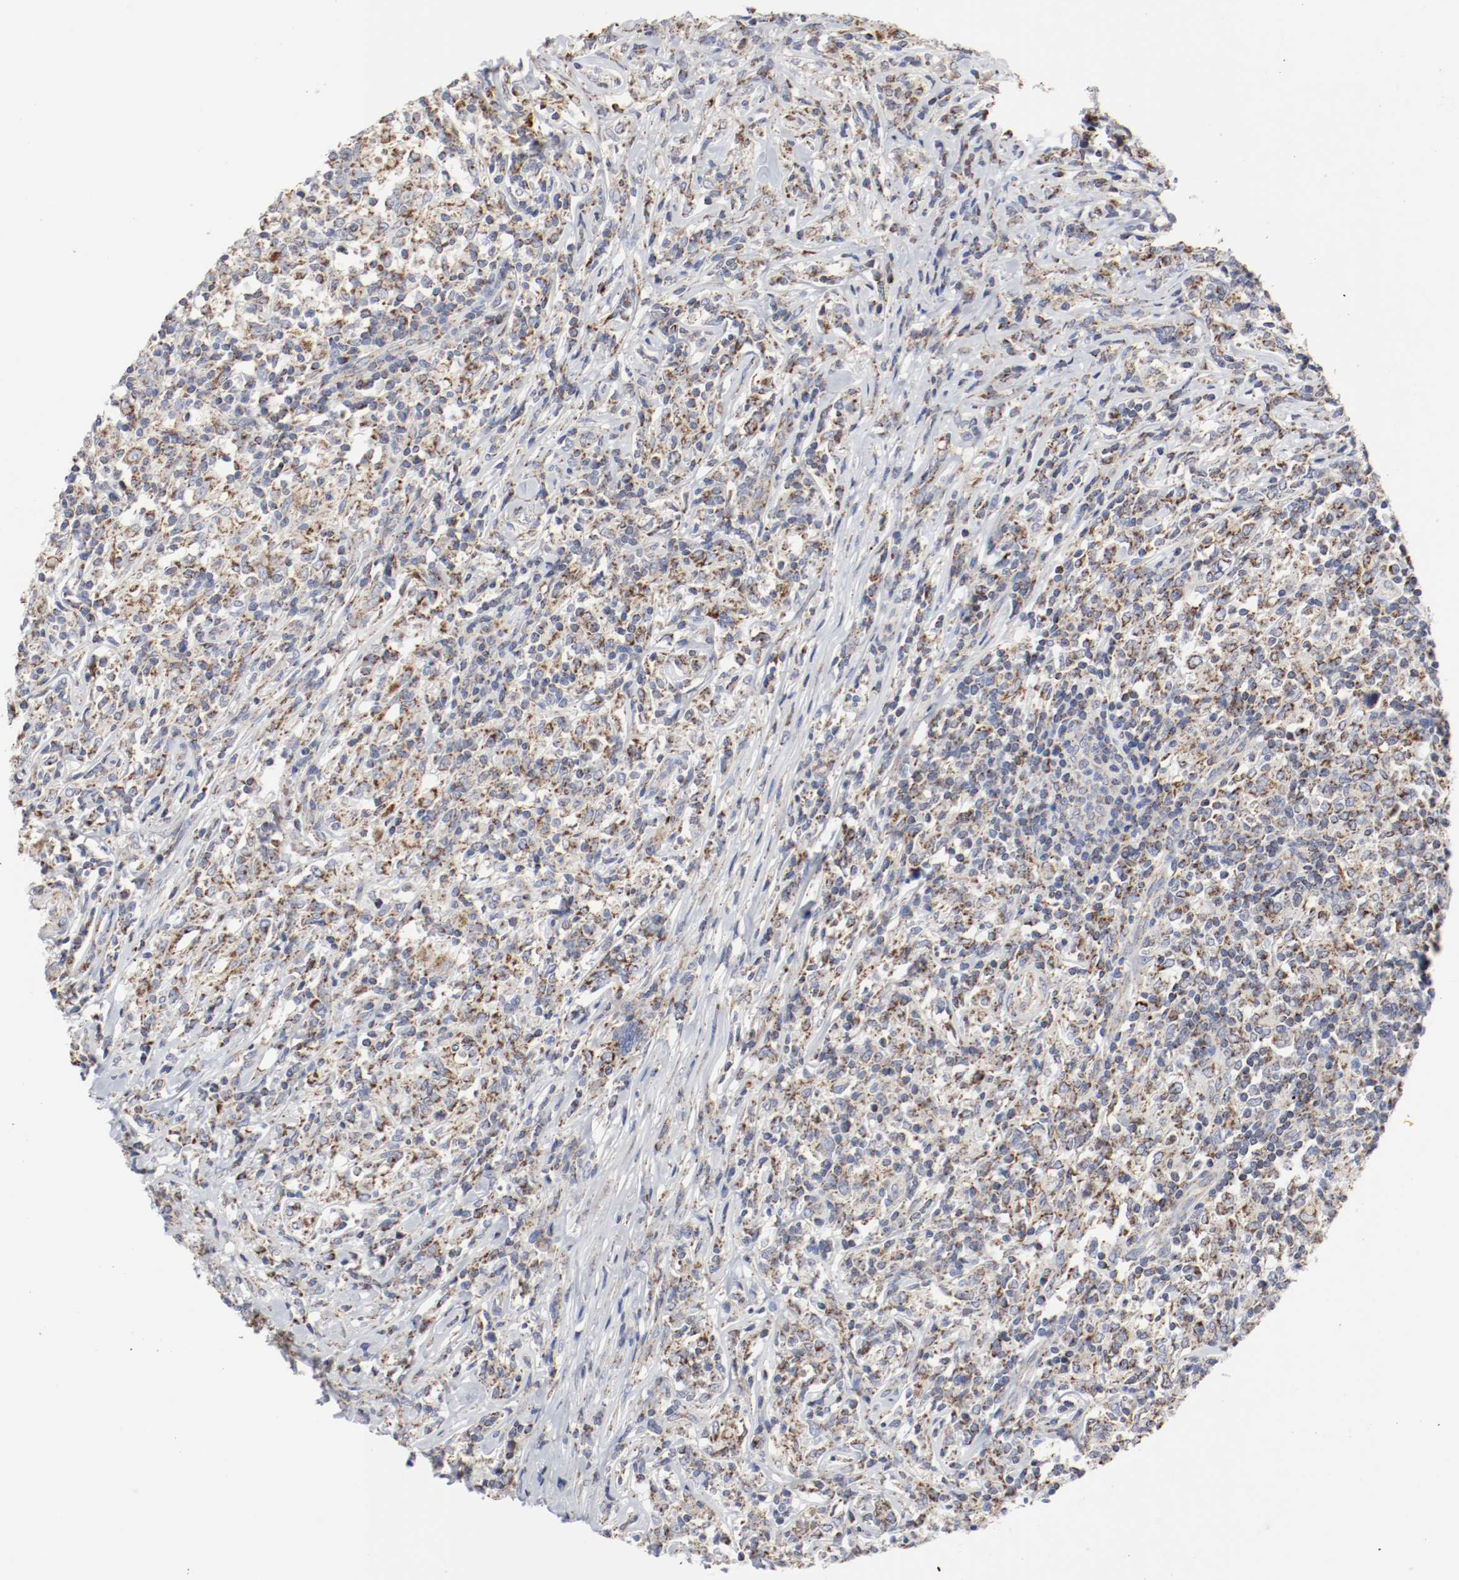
{"staining": {"intensity": "moderate", "quantity": "25%-75%", "location": "cytoplasmic/membranous"}, "tissue": "lymphoma", "cell_type": "Tumor cells", "image_type": "cancer", "snomed": [{"axis": "morphology", "description": "Malignant lymphoma, non-Hodgkin's type, High grade"}, {"axis": "topography", "description": "Lymph node"}], "caption": "A high-resolution micrograph shows immunohistochemistry staining of malignant lymphoma, non-Hodgkin's type (high-grade), which displays moderate cytoplasmic/membranous staining in approximately 25%-75% of tumor cells. The staining was performed using DAB, with brown indicating positive protein expression. Nuclei are stained blue with hematoxylin.", "gene": "AFG3L2", "patient": {"sex": "female", "age": 84}}